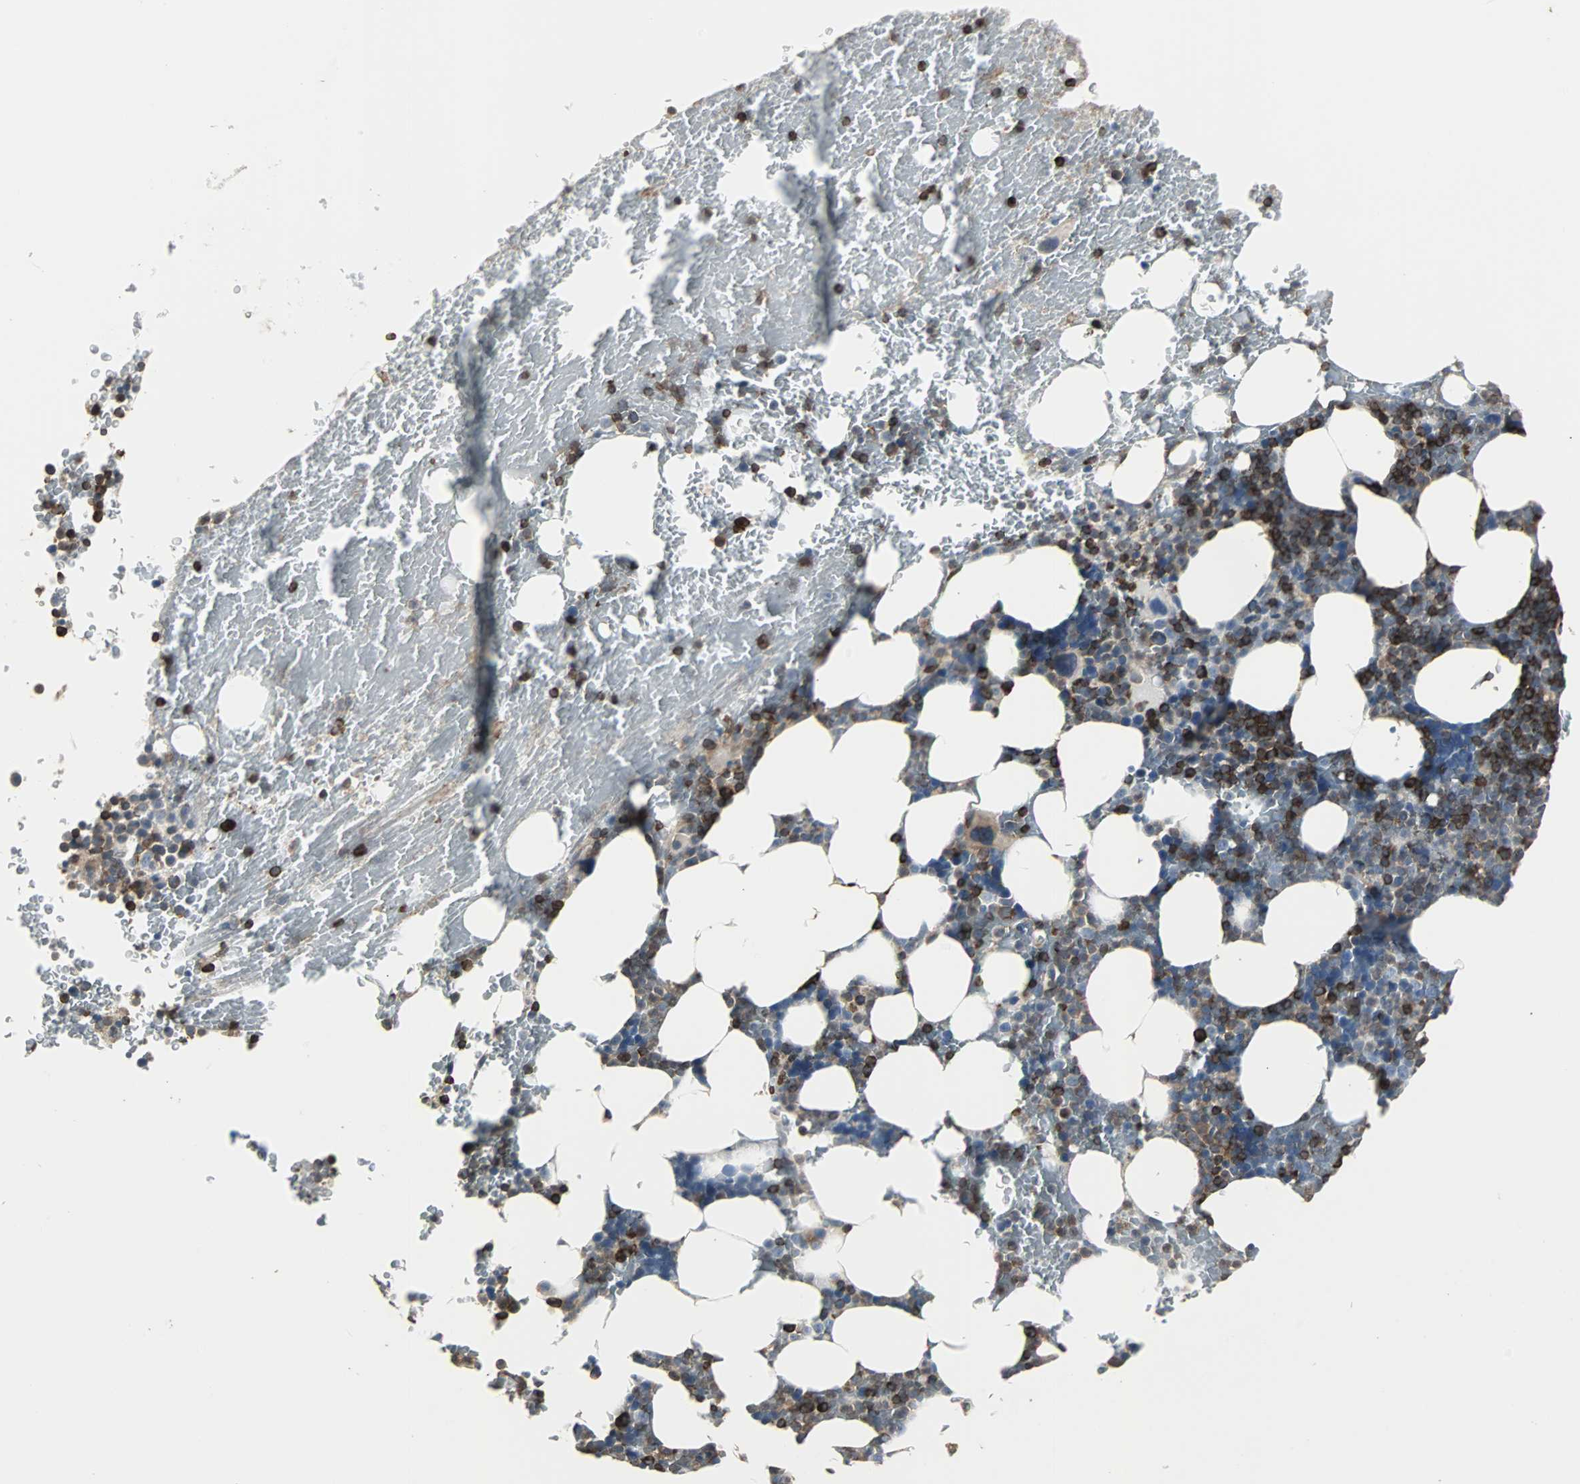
{"staining": {"intensity": "strong", "quantity": "25%-75%", "location": "cytoplasmic/membranous"}, "tissue": "bone marrow", "cell_type": "Hematopoietic cells", "image_type": "normal", "snomed": [{"axis": "morphology", "description": "Normal tissue, NOS"}, {"axis": "topography", "description": "Bone marrow"}], "caption": "Immunohistochemical staining of benign bone marrow exhibits strong cytoplasmic/membranous protein staining in approximately 25%-75% of hematopoietic cells.", "gene": "LRRFIP1", "patient": {"sex": "female", "age": 66}}